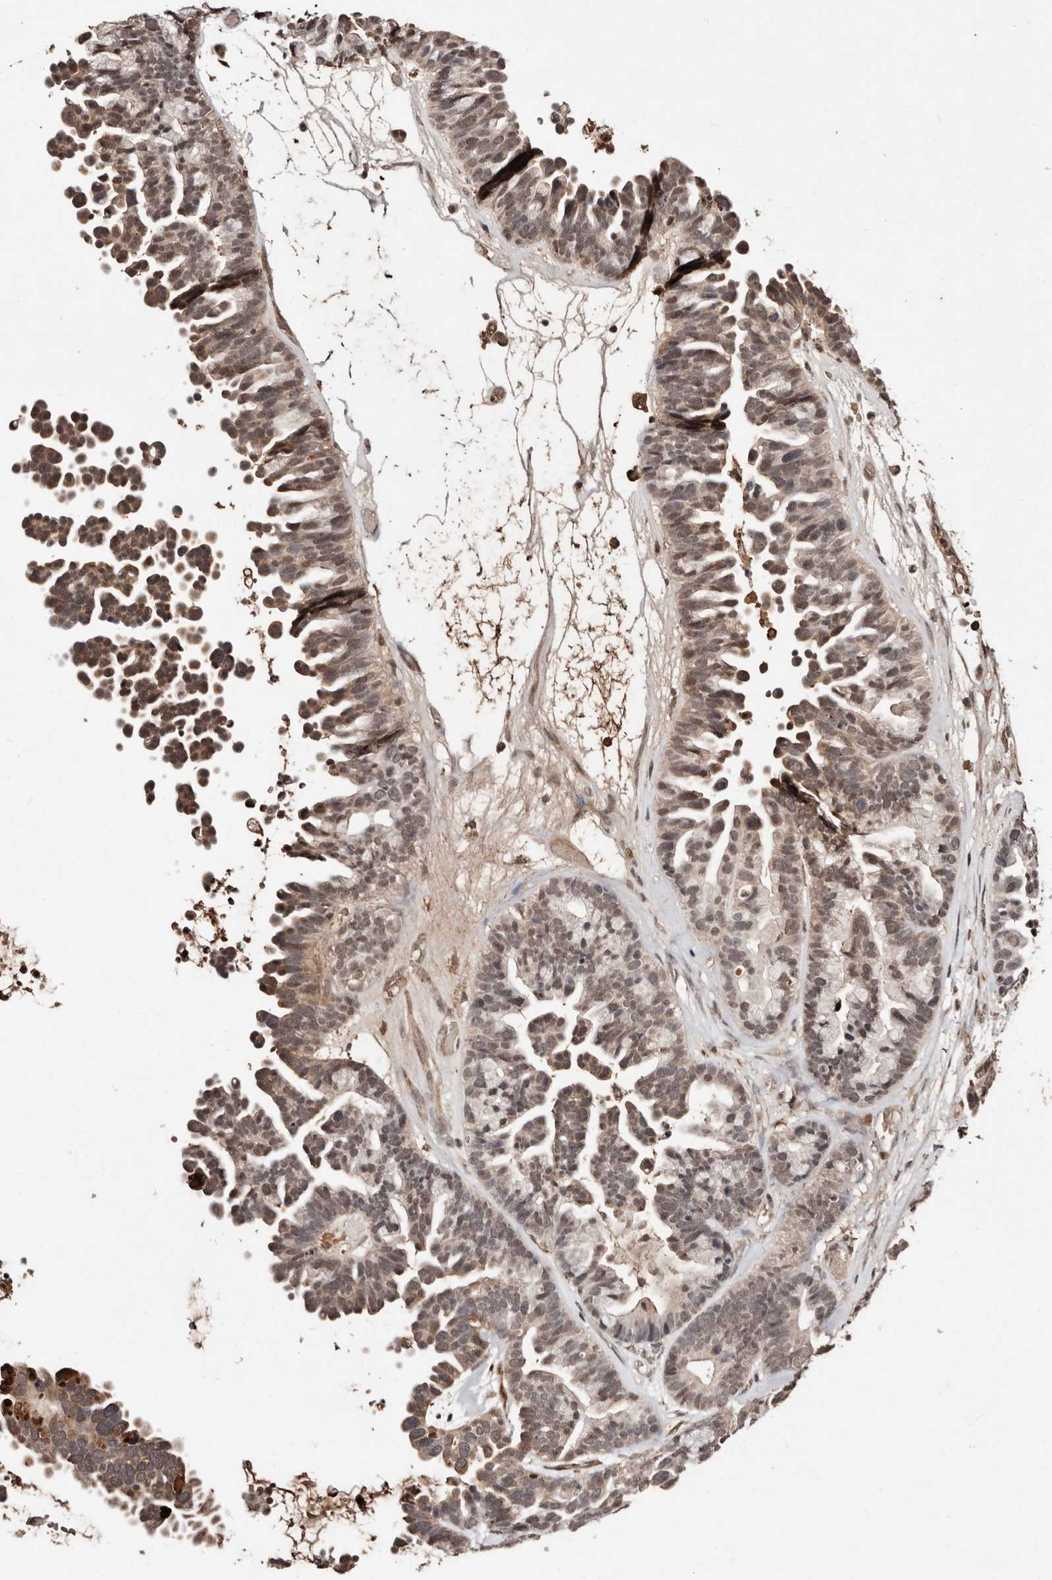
{"staining": {"intensity": "moderate", "quantity": ">75%", "location": "cytoplasmic/membranous,nuclear"}, "tissue": "ovarian cancer", "cell_type": "Tumor cells", "image_type": "cancer", "snomed": [{"axis": "morphology", "description": "Cystadenocarcinoma, serous, NOS"}, {"axis": "topography", "description": "Ovary"}], "caption": "Tumor cells display moderate cytoplasmic/membranous and nuclear positivity in about >75% of cells in ovarian cancer (serous cystadenocarcinoma).", "gene": "BICRAL", "patient": {"sex": "female", "age": 56}}